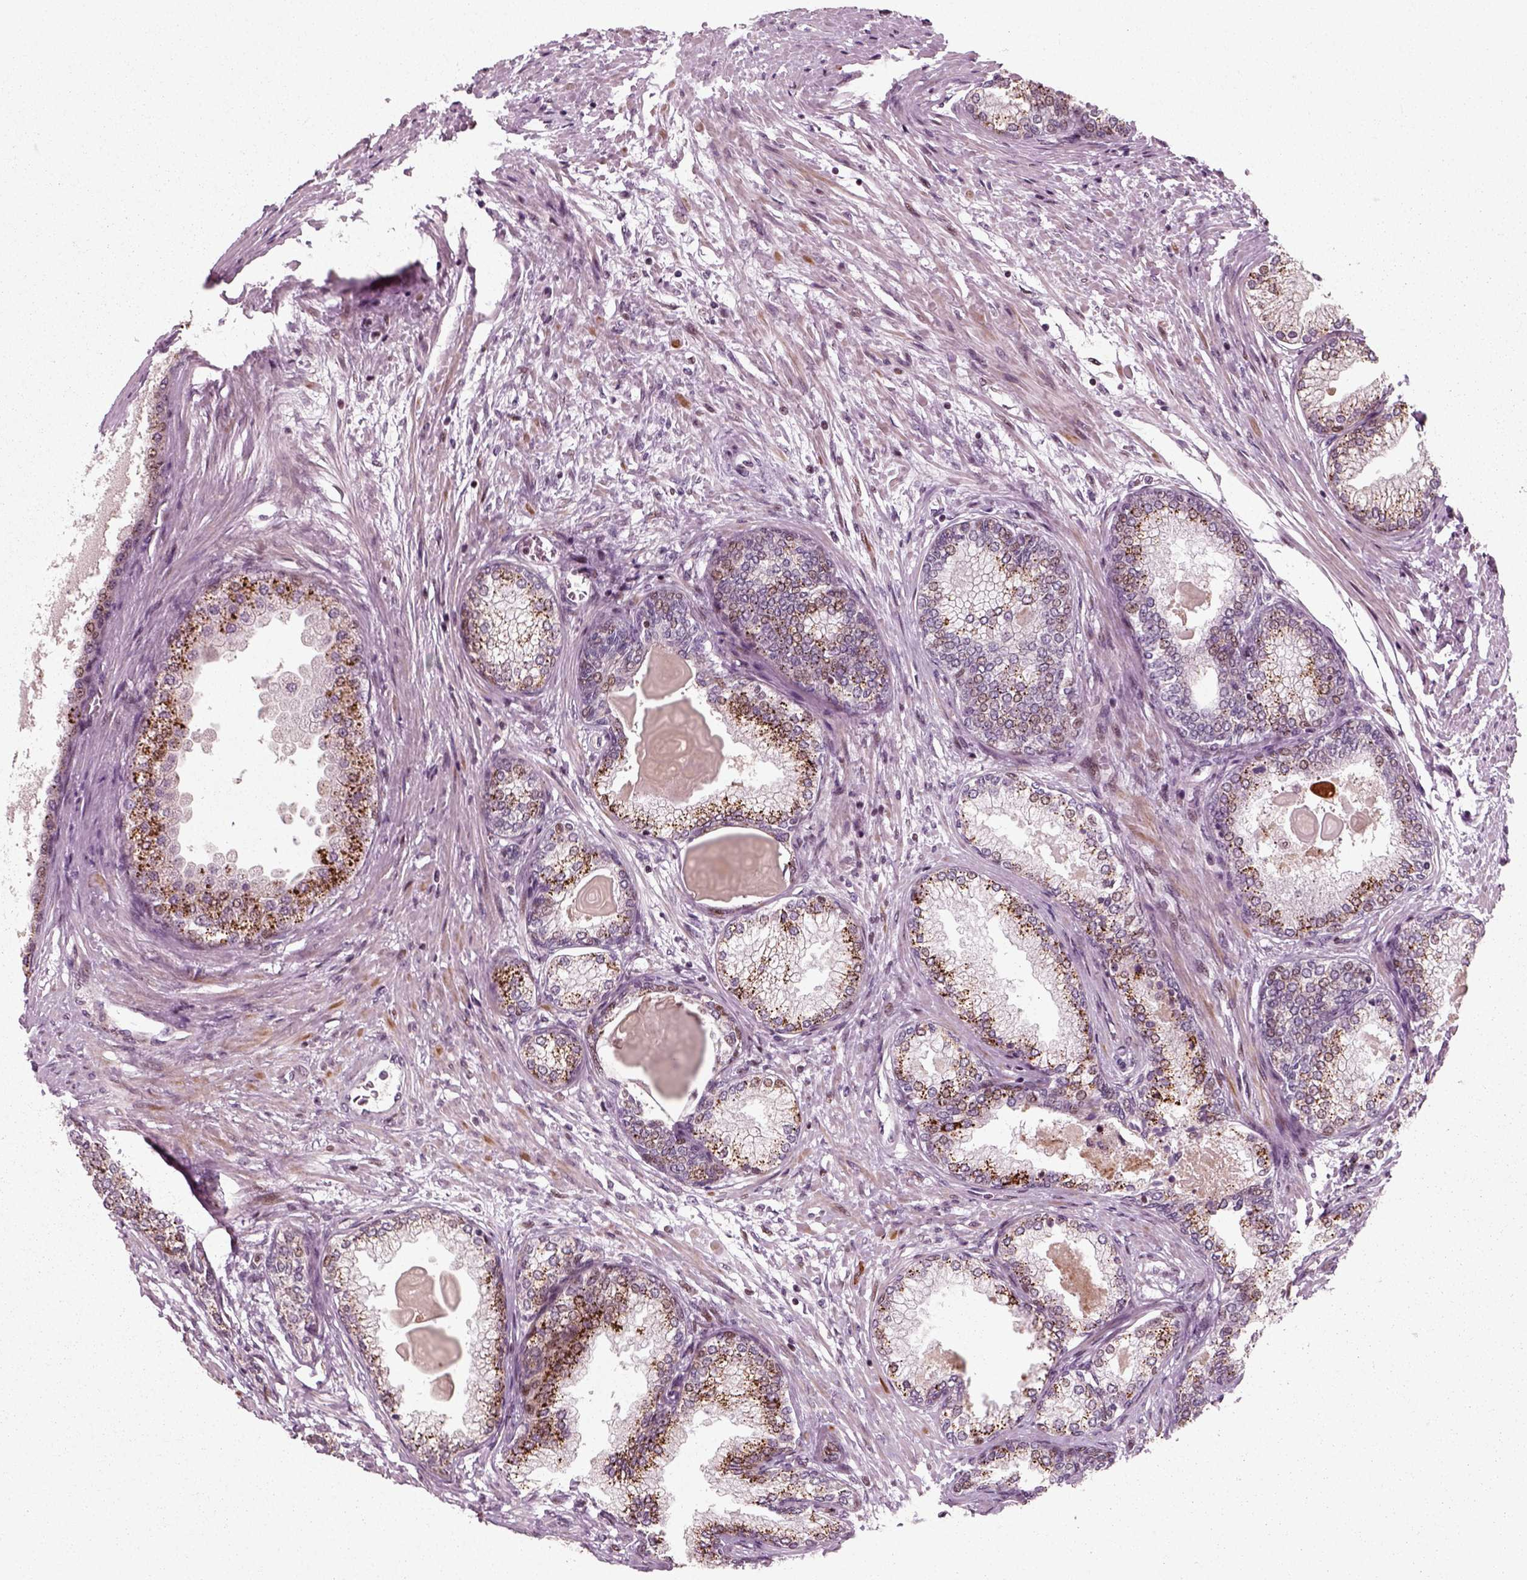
{"staining": {"intensity": "weak", "quantity": "<25%", "location": "nuclear"}, "tissue": "prostate", "cell_type": "Glandular cells", "image_type": "normal", "snomed": [{"axis": "morphology", "description": "Normal tissue, NOS"}, {"axis": "topography", "description": "Prostate"}], "caption": "Immunohistochemical staining of normal prostate reveals no significant positivity in glandular cells. Brightfield microscopy of IHC stained with DAB (3,3'-diaminobenzidine) (brown) and hematoxylin (blue), captured at high magnification.", "gene": "CDC14A", "patient": {"sex": "male", "age": 72}}